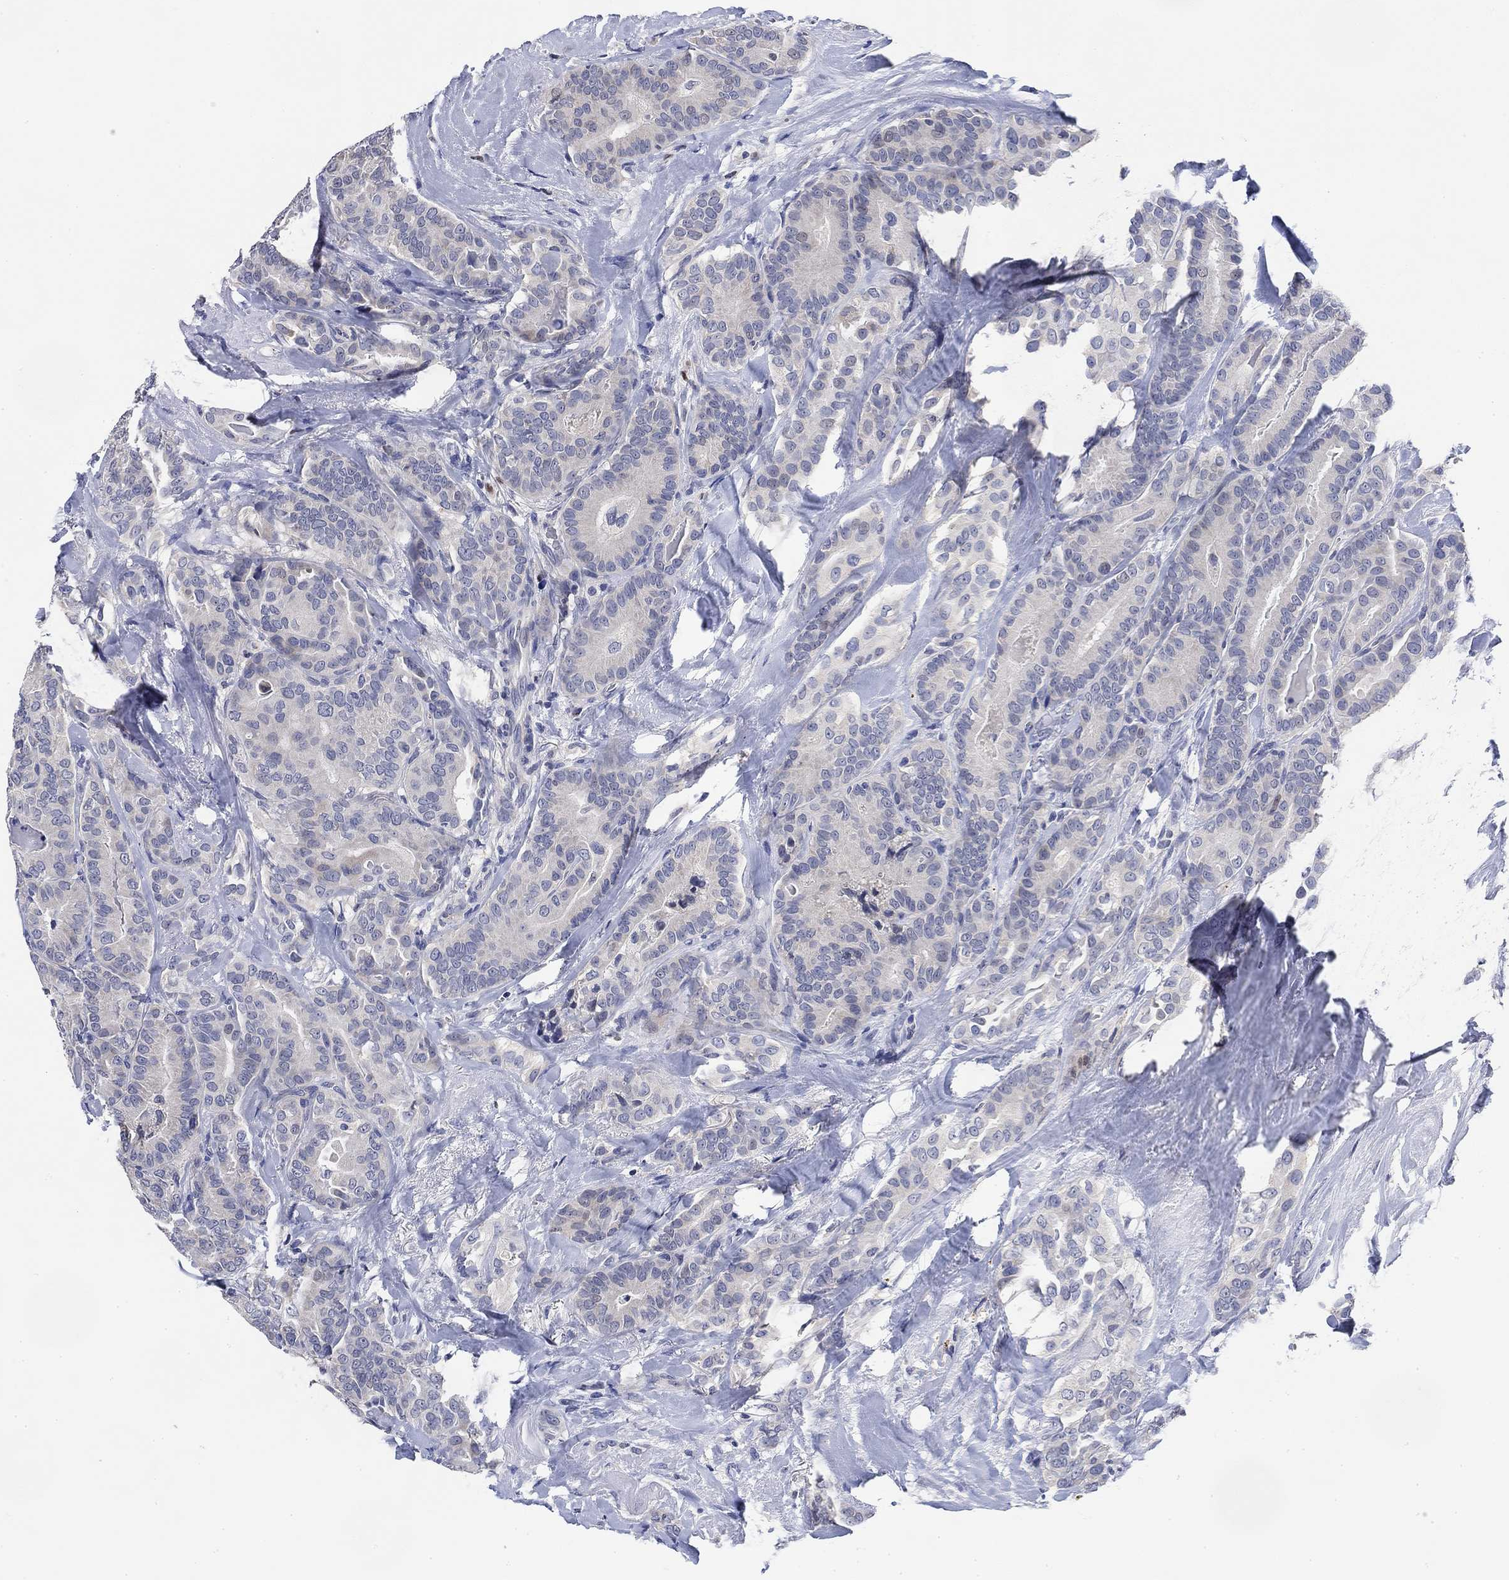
{"staining": {"intensity": "negative", "quantity": "none", "location": "none"}, "tissue": "thyroid cancer", "cell_type": "Tumor cells", "image_type": "cancer", "snomed": [{"axis": "morphology", "description": "Papillary adenocarcinoma, NOS"}, {"axis": "topography", "description": "Thyroid gland"}], "caption": "This histopathology image is of thyroid cancer stained with IHC to label a protein in brown with the nuclei are counter-stained blue. There is no expression in tumor cells.", "gene": "DAZL", "patient": {"sex": "male", "age": 61}}